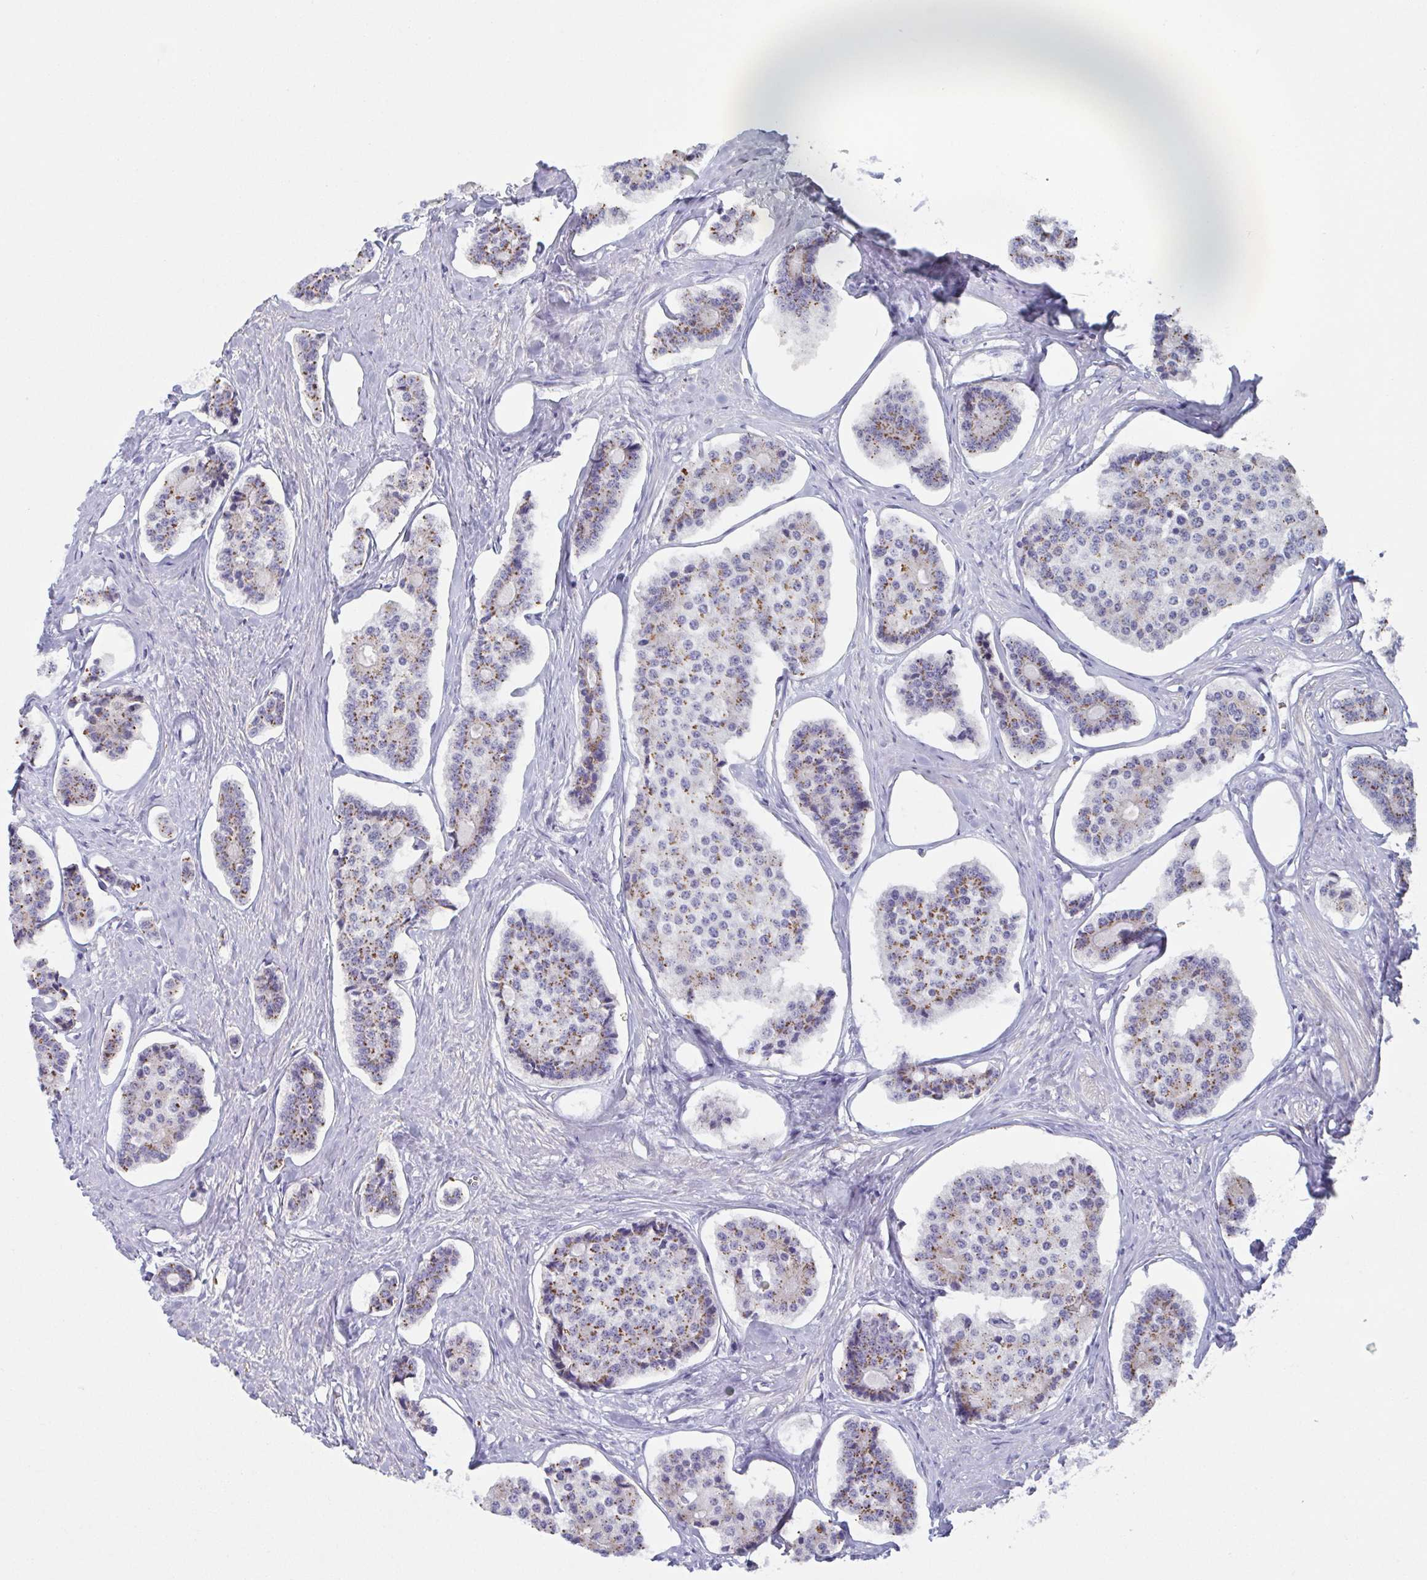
{"staining": {"intensity": "moderate", "quantity": "25%-75%", "location": "cytoplasmic/membranous"}, "tissue": "carcinoid", "cell_type": "Tumor cells", "image_type": "cancer", "snomed": [{"axis": "morphology", "description": "Carcinoid, malignant, NOS"}, {"axis": "topography", "description": "Small intestine"}], "caption": "A photomicrograph of human malignant carcinoid stained for a protein displays moderate cytoplasmic/membranous brown staining in tumor cells.", "gene": "TAGLN3", "patient": {"sex": "female", "age": 65}}